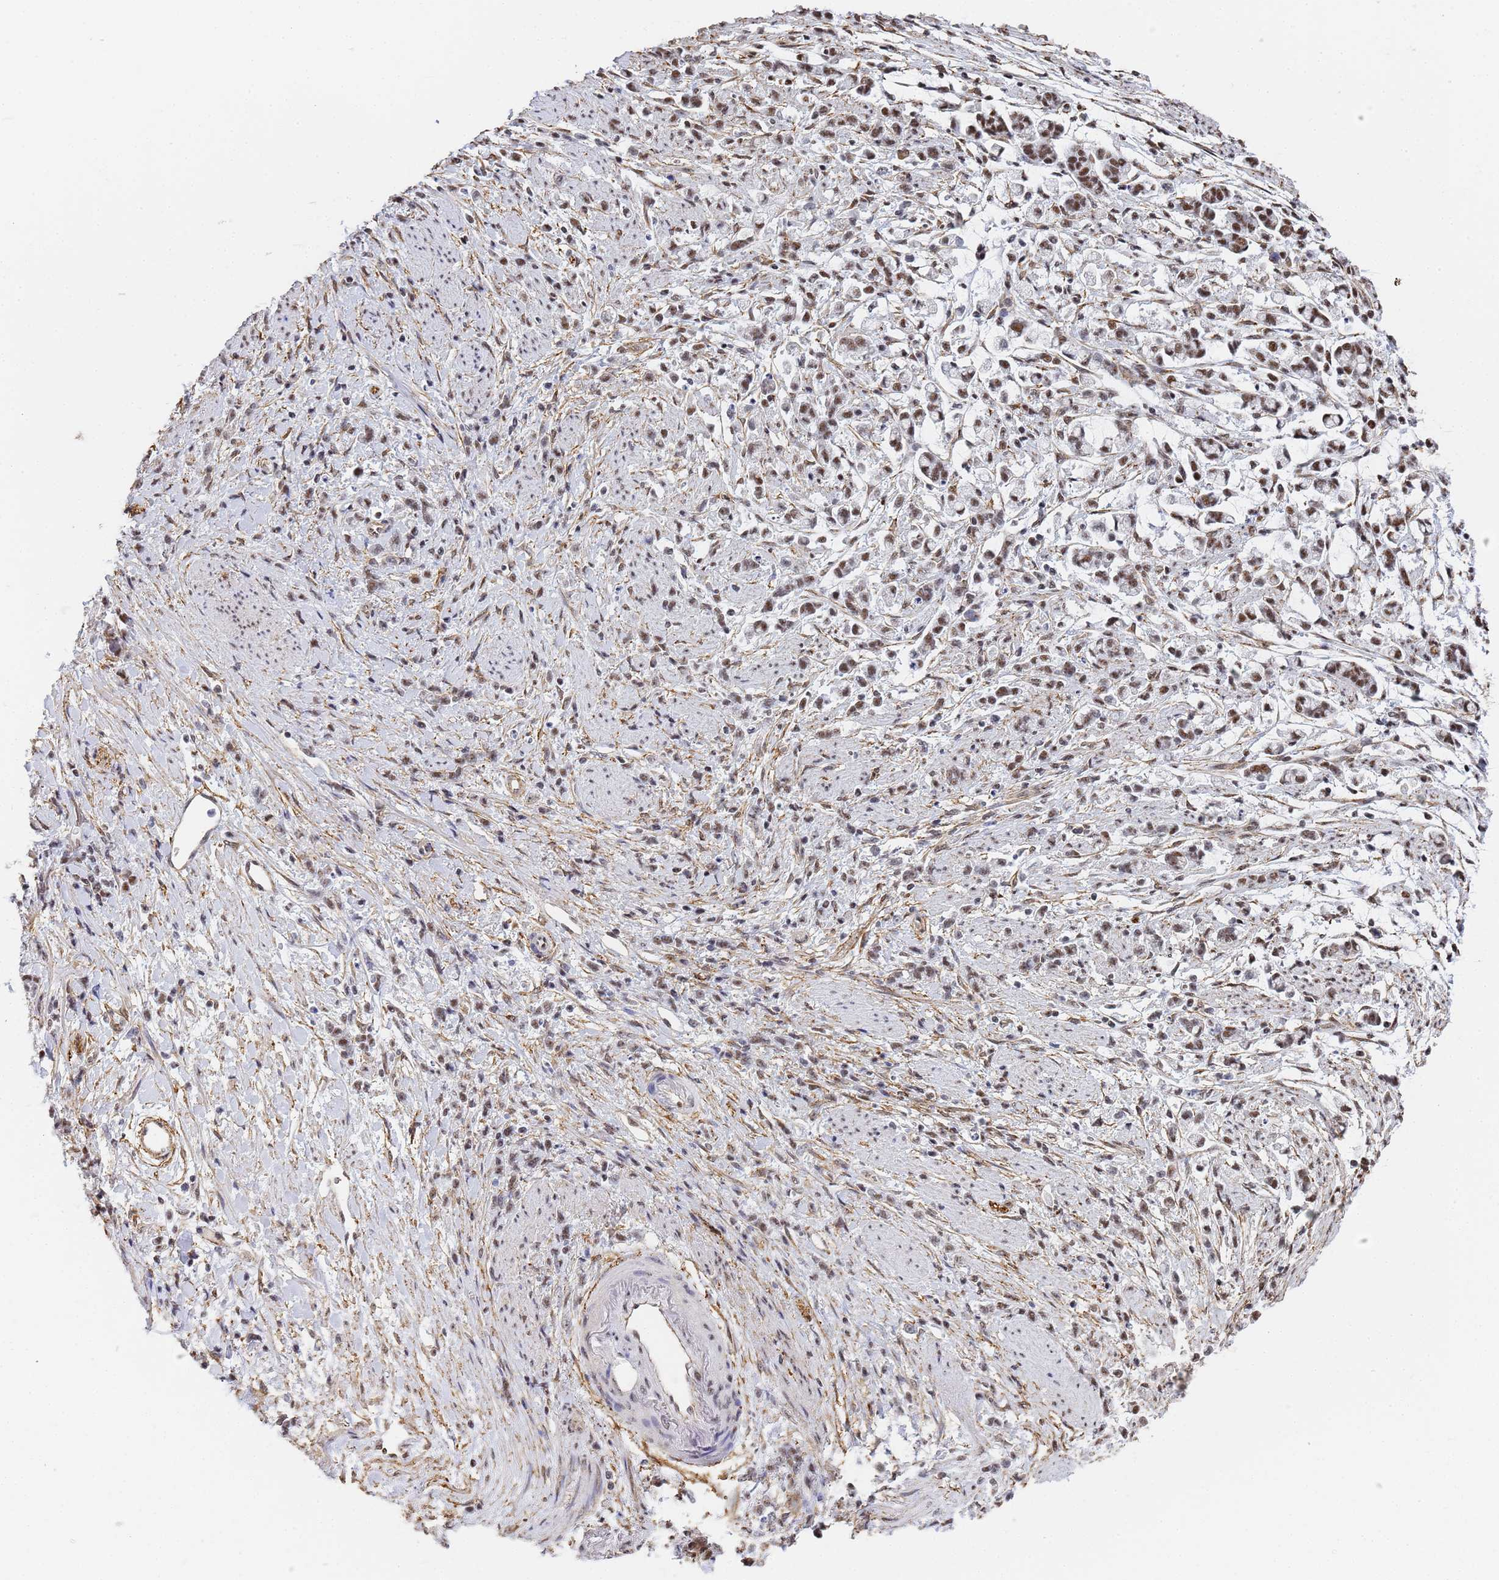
{"staining": {"intensity": "moderate", "quantity": ">75%", "location": "nuclear"}, "tissue": "stomach cancer", "cell_type": "Tumor cells", "image_type": "cancer", "snomed": [{"axis": "morphology", "description": "Adenocarcinoma, NOS"}, {"axis": "topography", "description": "Stomach"}], "caption": "Stomach cancer (adenocarcinoma) stained with a brown dye reveals moderate nuclear positive positivity in approximately >75% of tumor cells.", "gene": "PRRT4", "patient": {"sex": "female", "age": 60}}